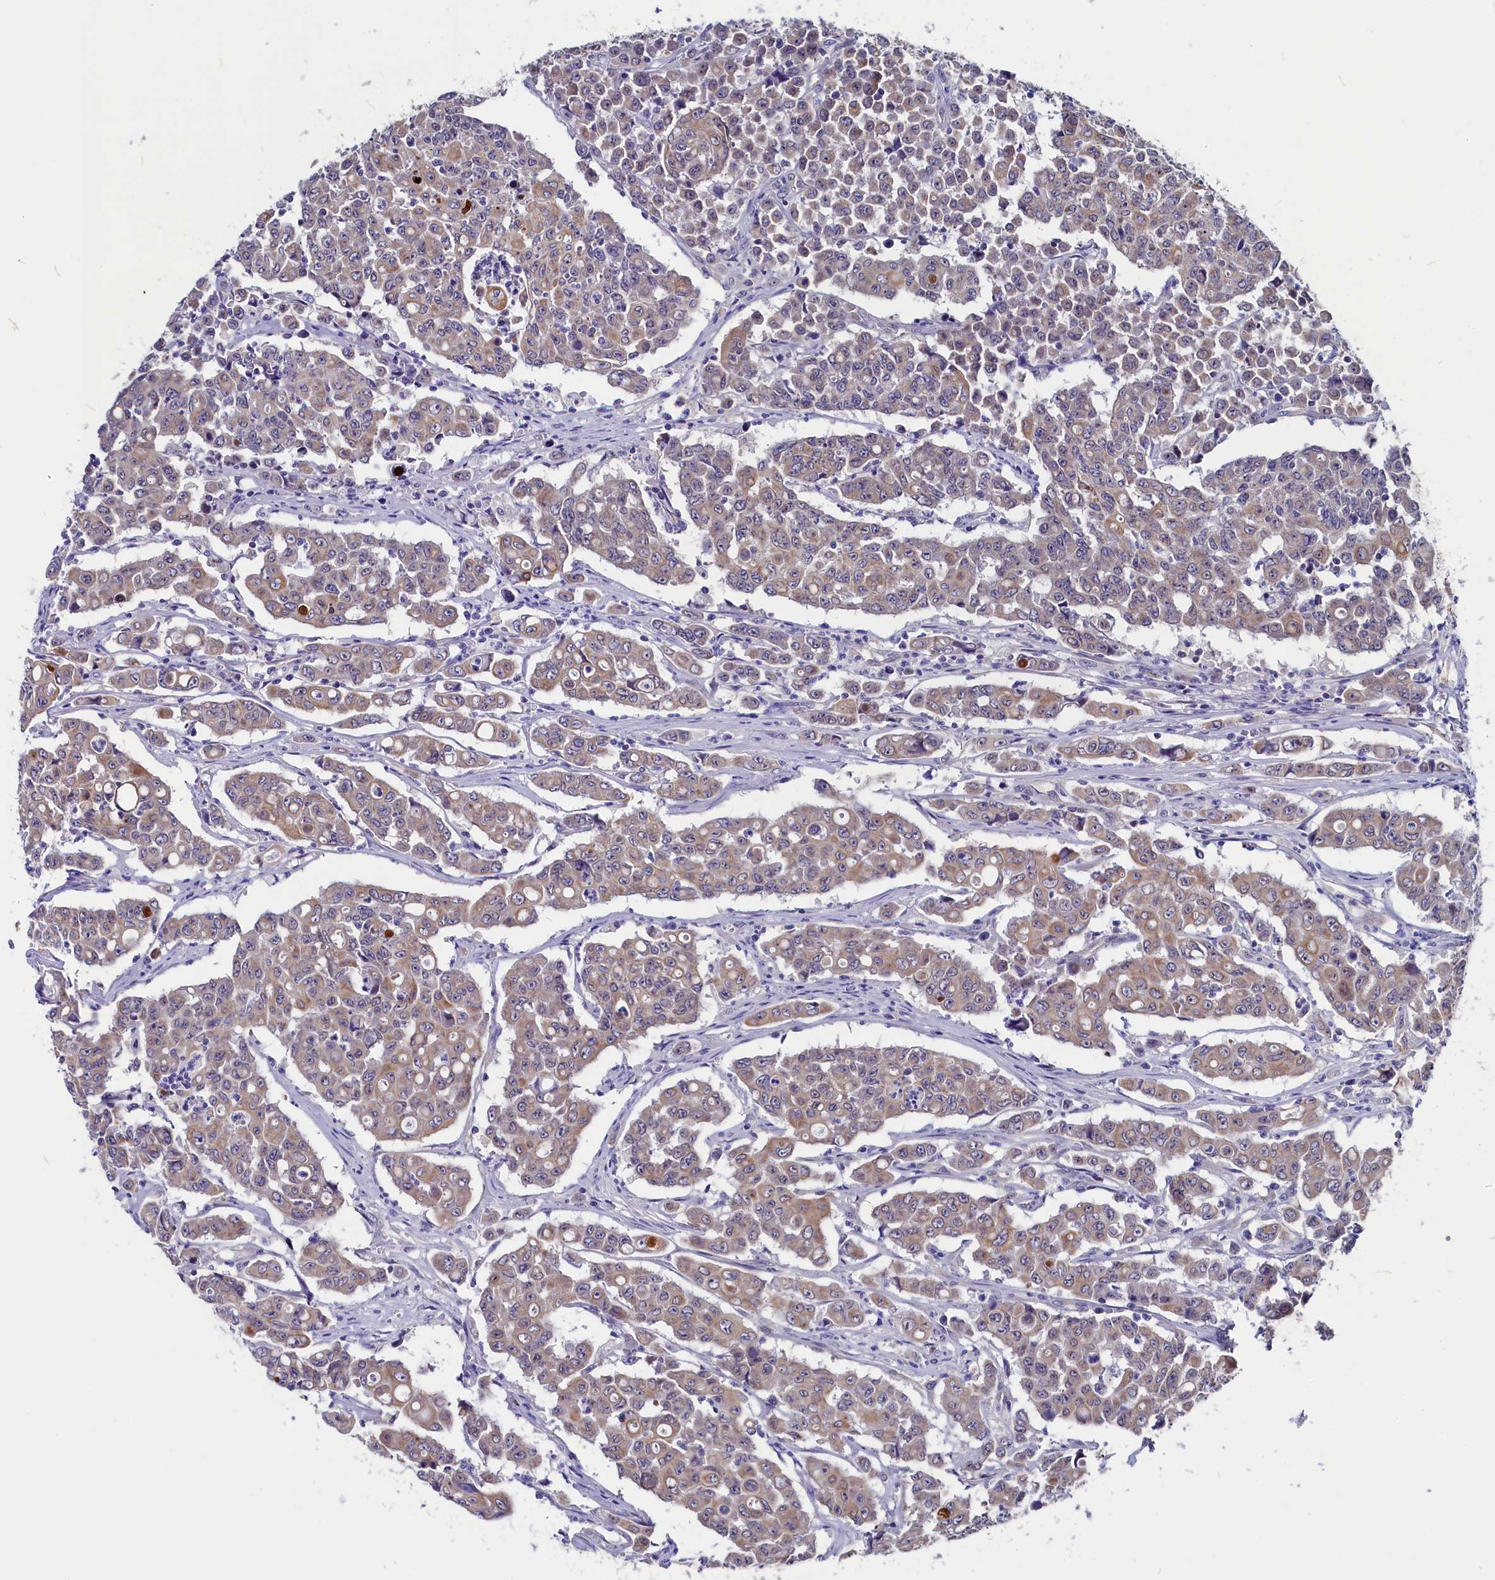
{"staining": {"intensity": "weak", "quantity": "25%-75%", "location": "cytoplasmic/membranous"}, "tissue": "colorectal cancer", "cell_type": "Tumor cells", "image_type": "cancer", "snomed": [{"axis": "morphology", "description": "Adenocarcinoma, NOS"}, {"axis": "topography", "description": "Colon"}], "caption": "A brown stain highlights weak cytoplasmic/membranous expression of a protein in adenocarcinoma (colorectal) tumor cells.", "gene": "CIAPIN1", "patient": {"sex": "male", "age": 51}}